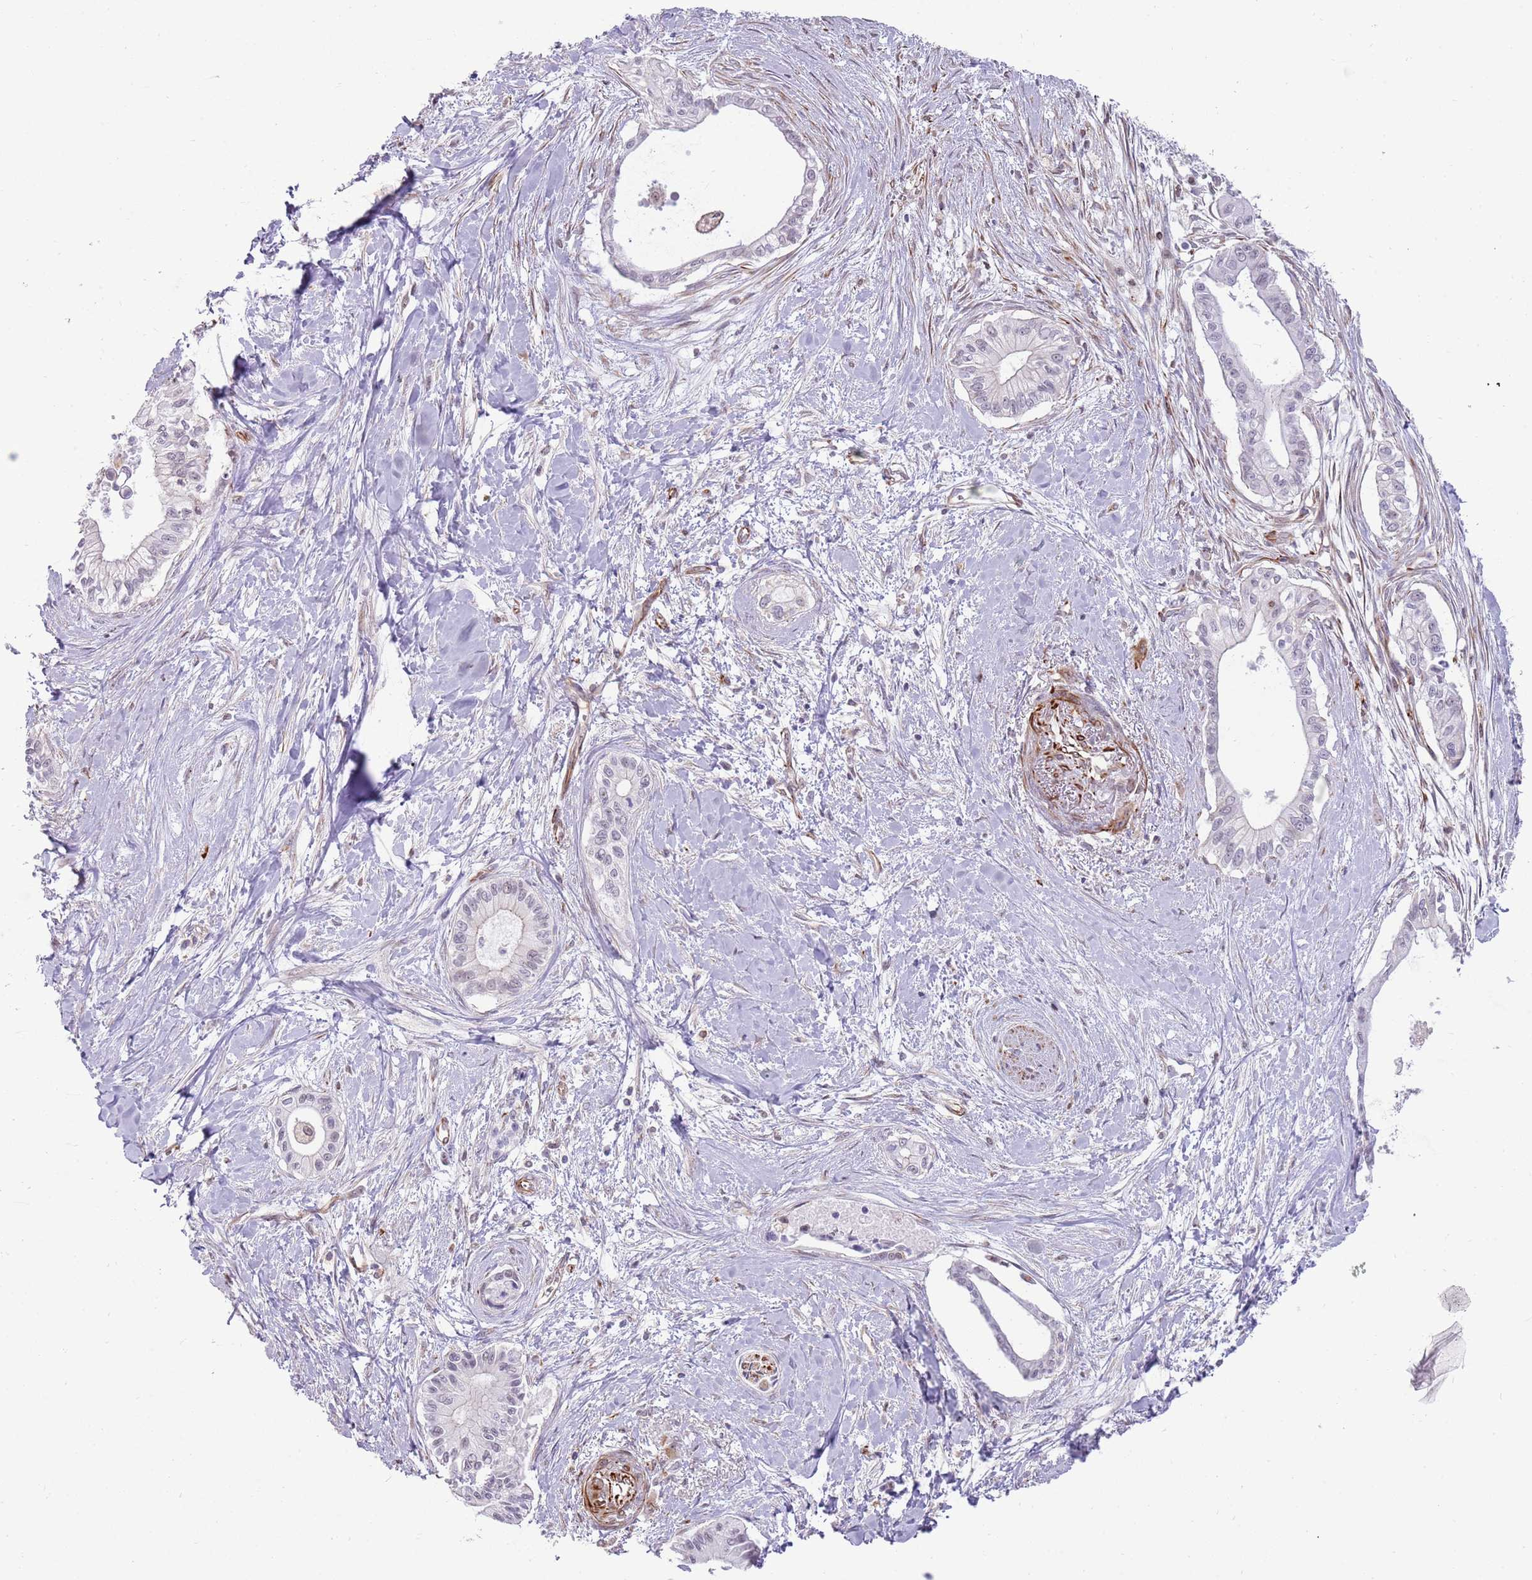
{"staining": {"intensity": "negative", "quantity": "none", "location": "none"}, "tissue": "pancreatic cancer", "cell_type": "Tumor cells", "image_type": "cancer", "snomed": [{"axis": "morphology", "description": "Adenocarcinoma, NOS"}, {"axis": "topography", "description": "Pancreas"}], "caption": "This is an IHC histopathology image of human pancreatic adenocarcinoma. There is no staining in tumor cells.", "gene": "NBPF3", "patient": {"sex": "male", "age": 78}}